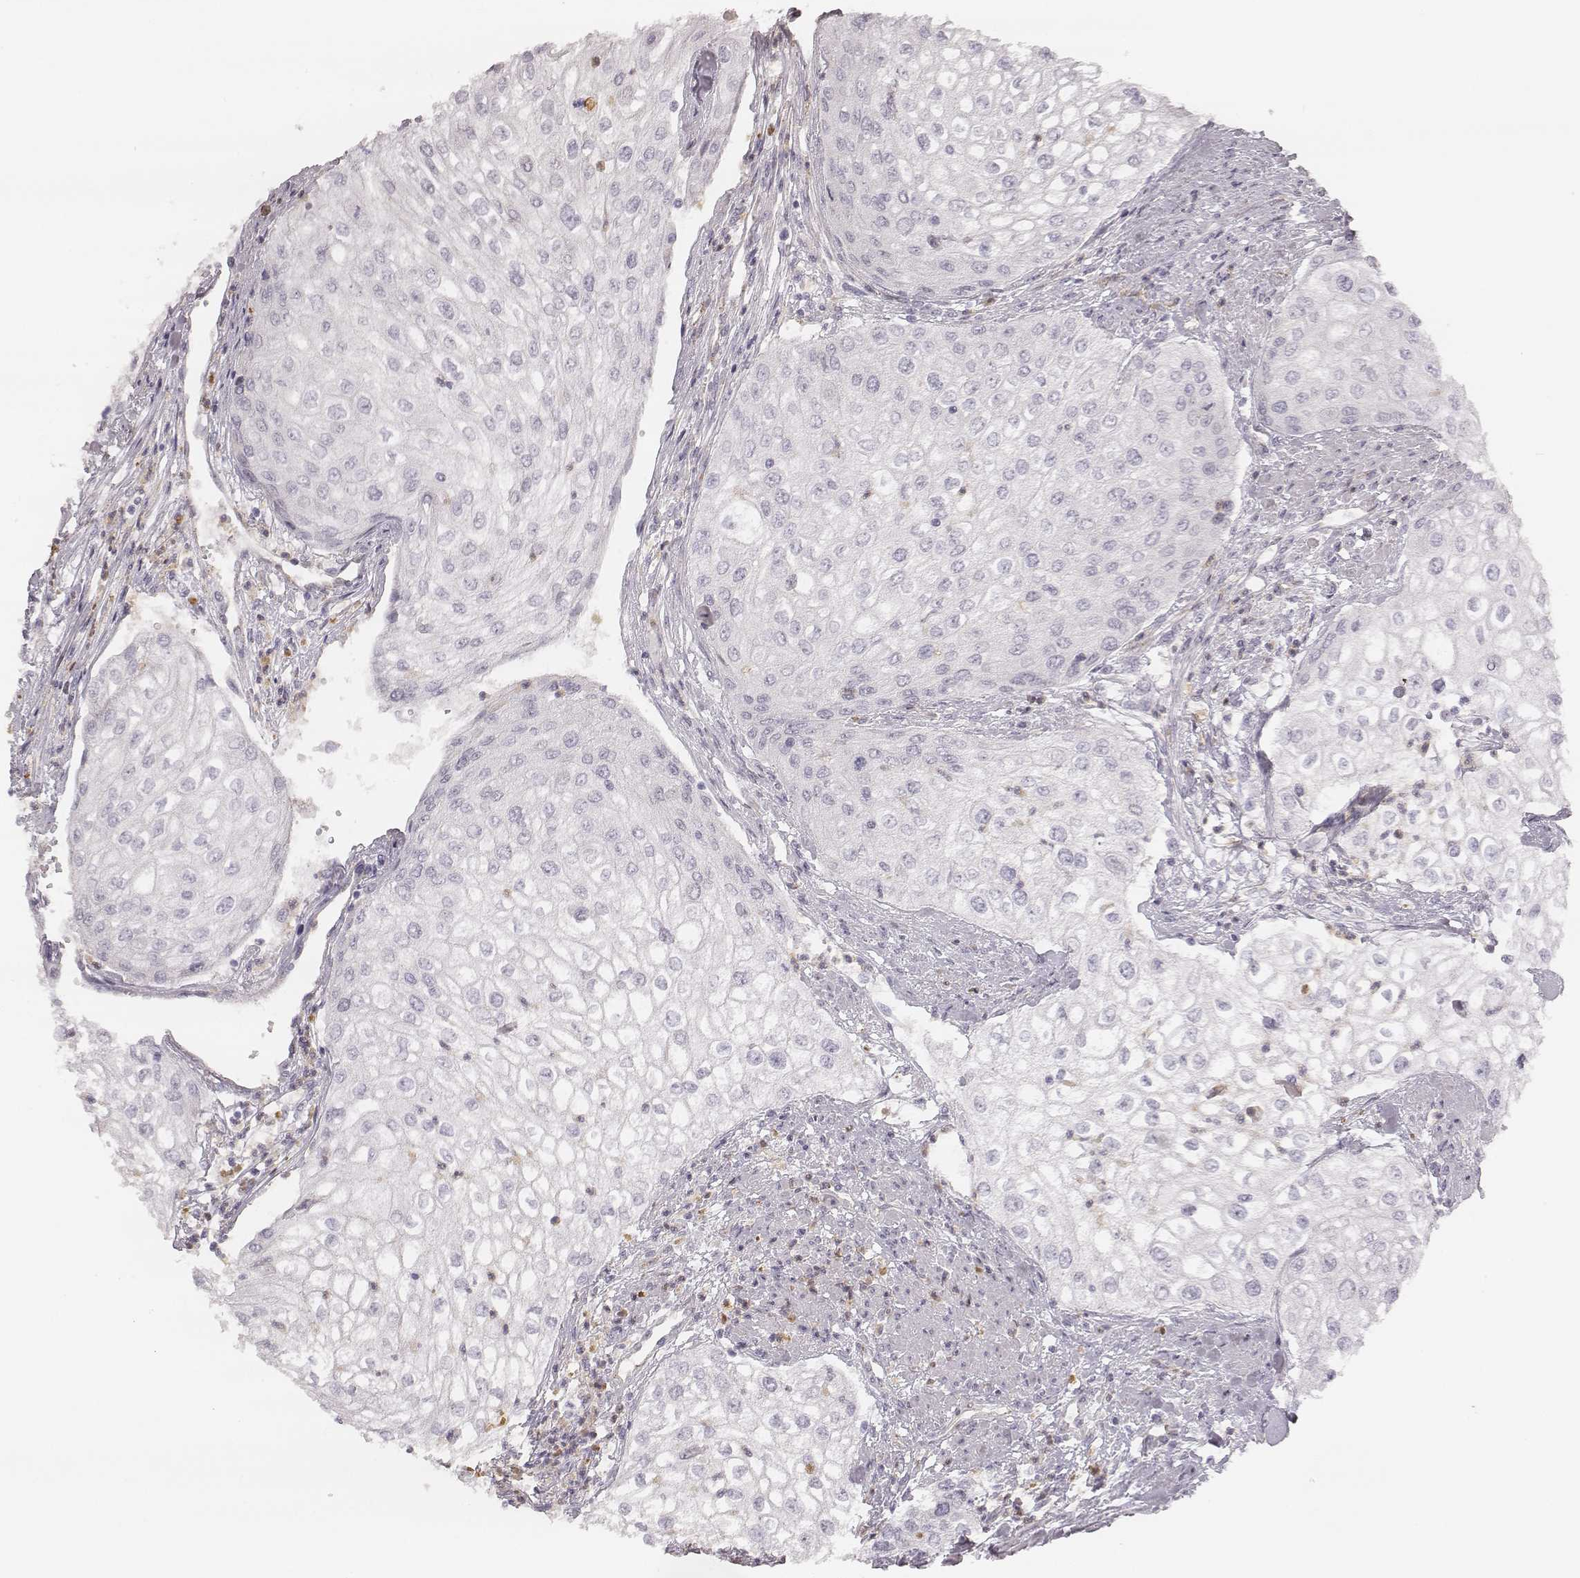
{"staining": {"intensity": "negative", "quantity": "none", "location": "none"}, "tissue": "urothelial cancer", "cell_type": "Tumor cells", "image_type": "cancer", "snomed": [{"axis": "morphology", "description": "Urothelial carcinoma, High grade"}, {"axis": "topography", "description": "Urinary bladder"}], "caption": "Immunohistochemistry of human urothelial carcinoma (high-grade) shows no staining in tumor cells.", "gene": "KCNJ12", "patient": {"sex": "male", "age": 62}}